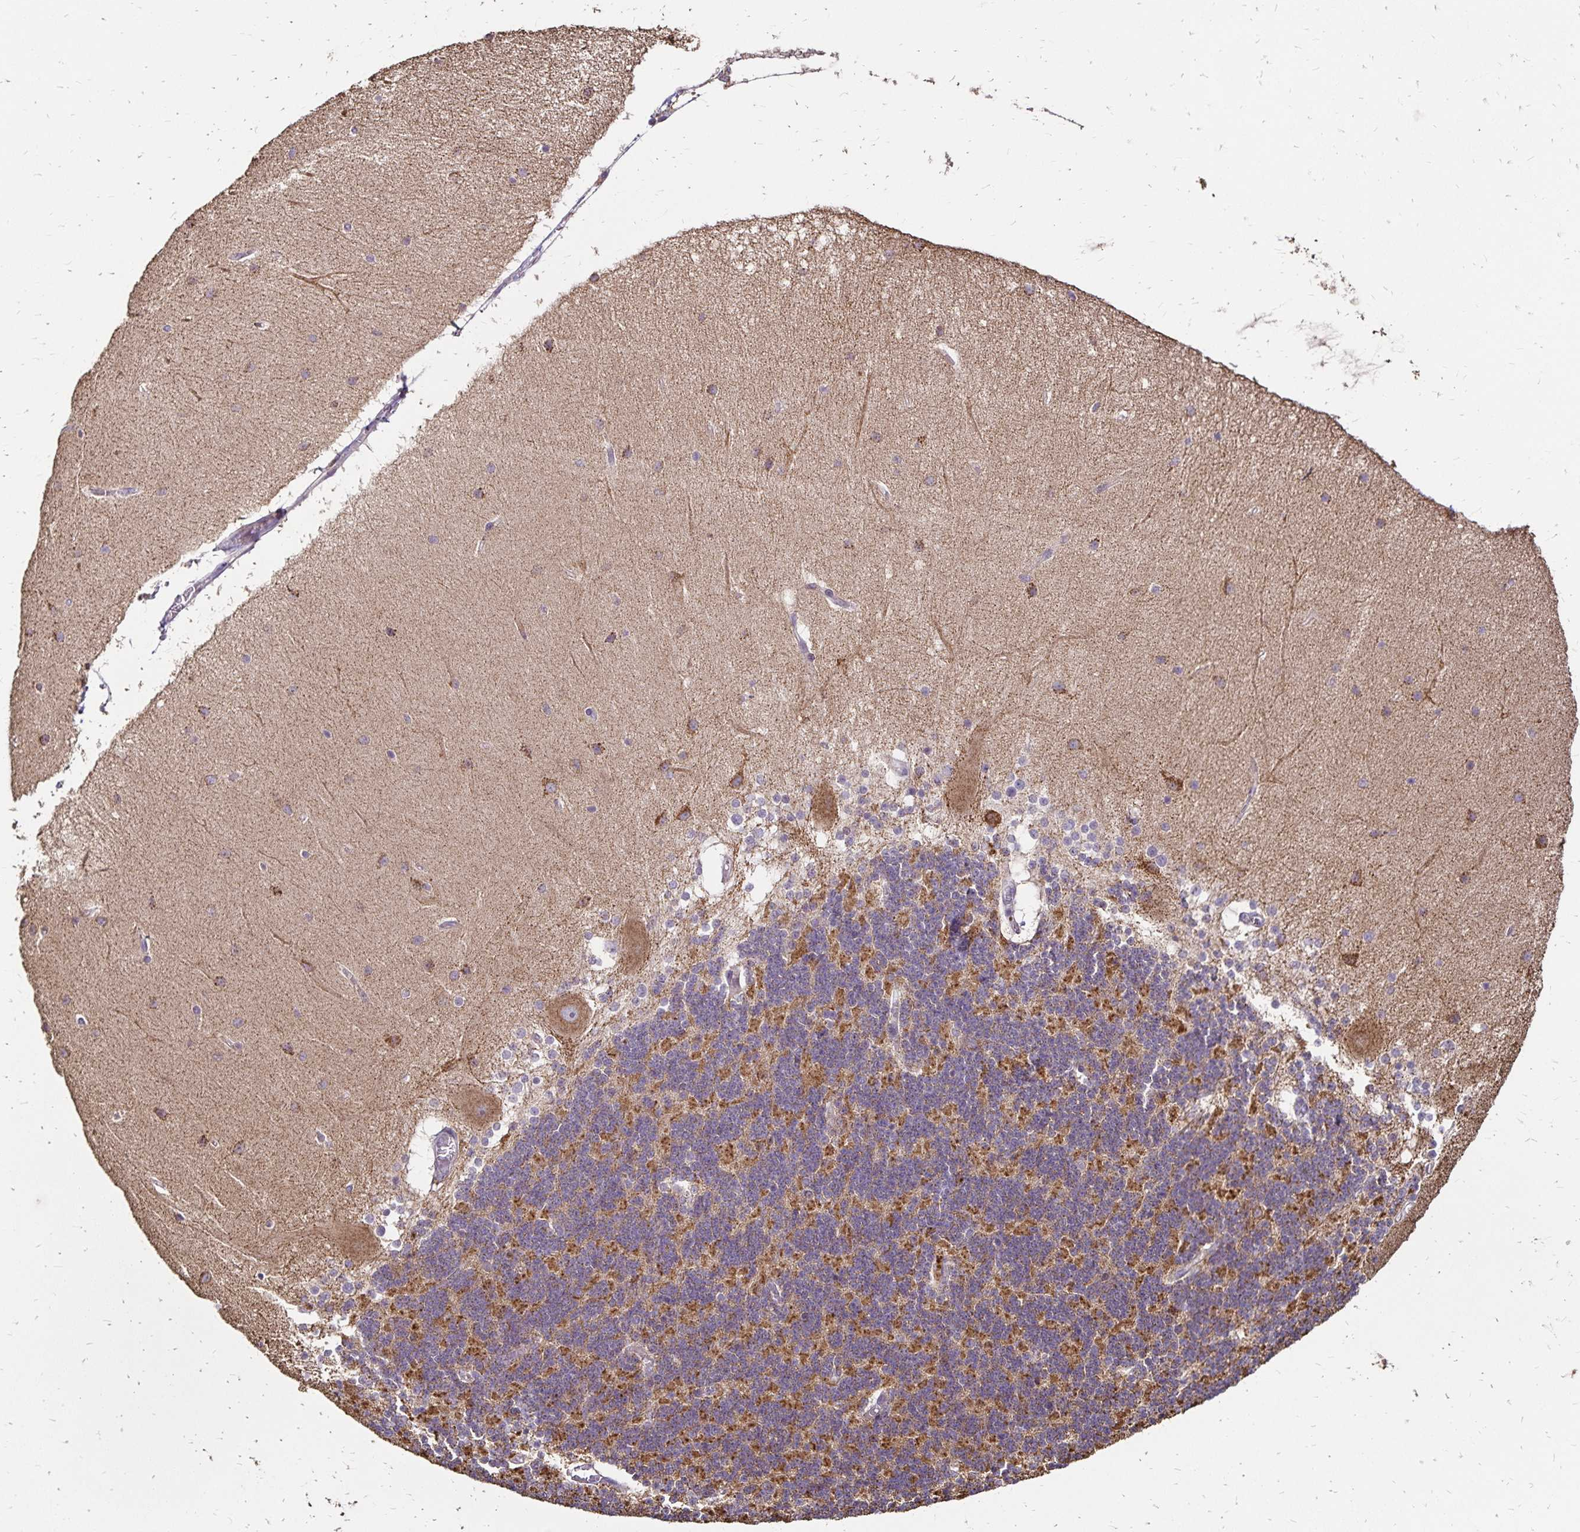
{"staining": {"intensity": "moderate", "quantity": "25%-75%", "location": "cytoplasmic/membranous"}, "tissue": "cerebellum", "cell_type": "Cells in granular layer", "image_type": "normal", "snomed": [{"axis": "morphology", "description": "Normal tissue, NOS"}, {"axis": "topography", "description": "Cerebellum"}], "caption": "IHC (DAB) staining of unremarkable human cerebellum shows moderate cytoplasmic/membranous protein expression in about 25%-75% of cells in granular layer.", "gene": "EMC10", "patient": {"sex": "female", "age": 54}}